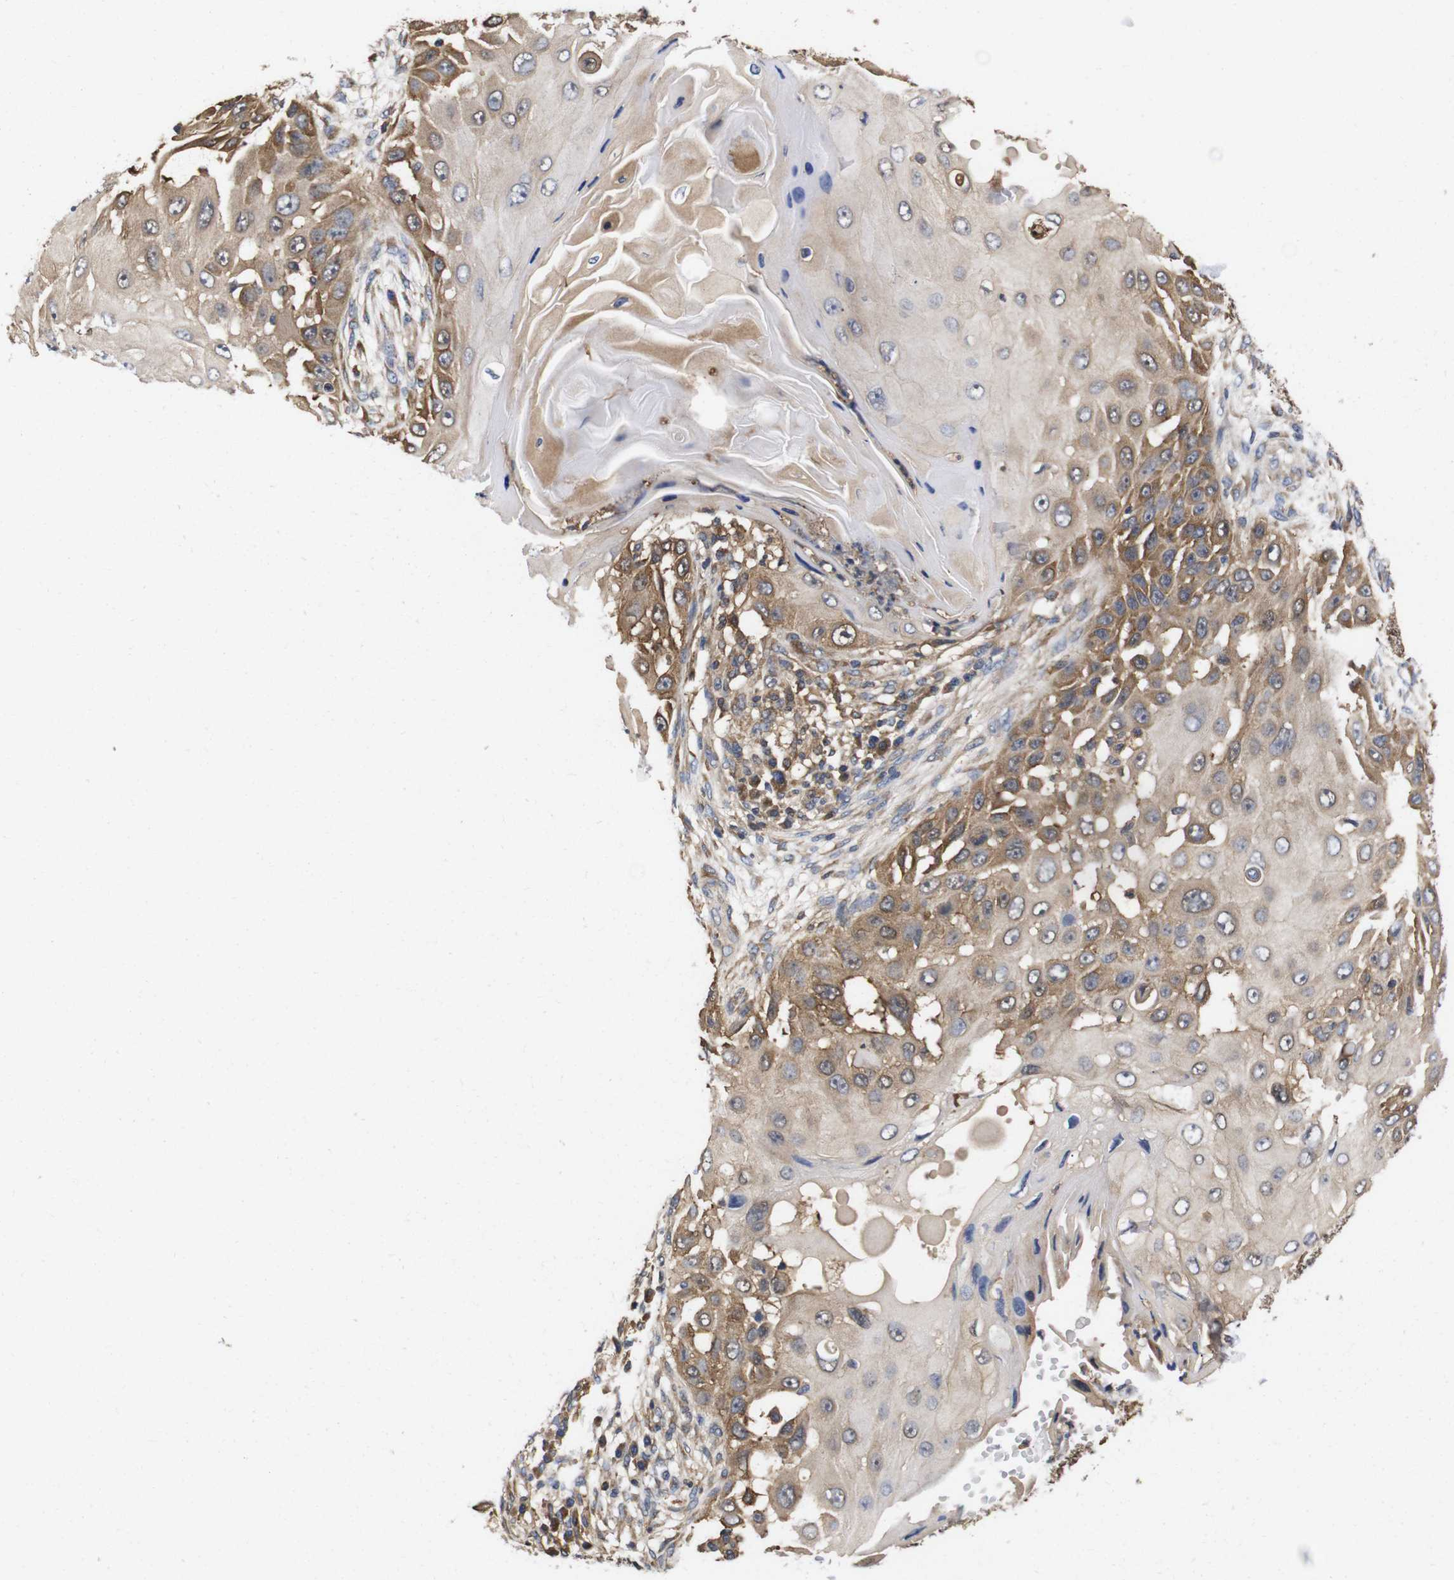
{"staining": {"intensity": "moderate", "quantity": "25%-75%", "location": "cytoplasmic/membranous"}, "tissue": "skin cancer", "cell_type": "Tumor cells", "image_type": "cancer", "snomed": [{"axis": "morphology", "description": "Squamous cell carcinoma, NOS"}, {"axis": "topography", "description": "Skin"}], "caption": "Squamous cell carcinoma (skin) stained with a protein marker reveals moderate staining in tumor cells.", "gene": "LRRCC1", "patient": {"sex": "female", "age": 44}}